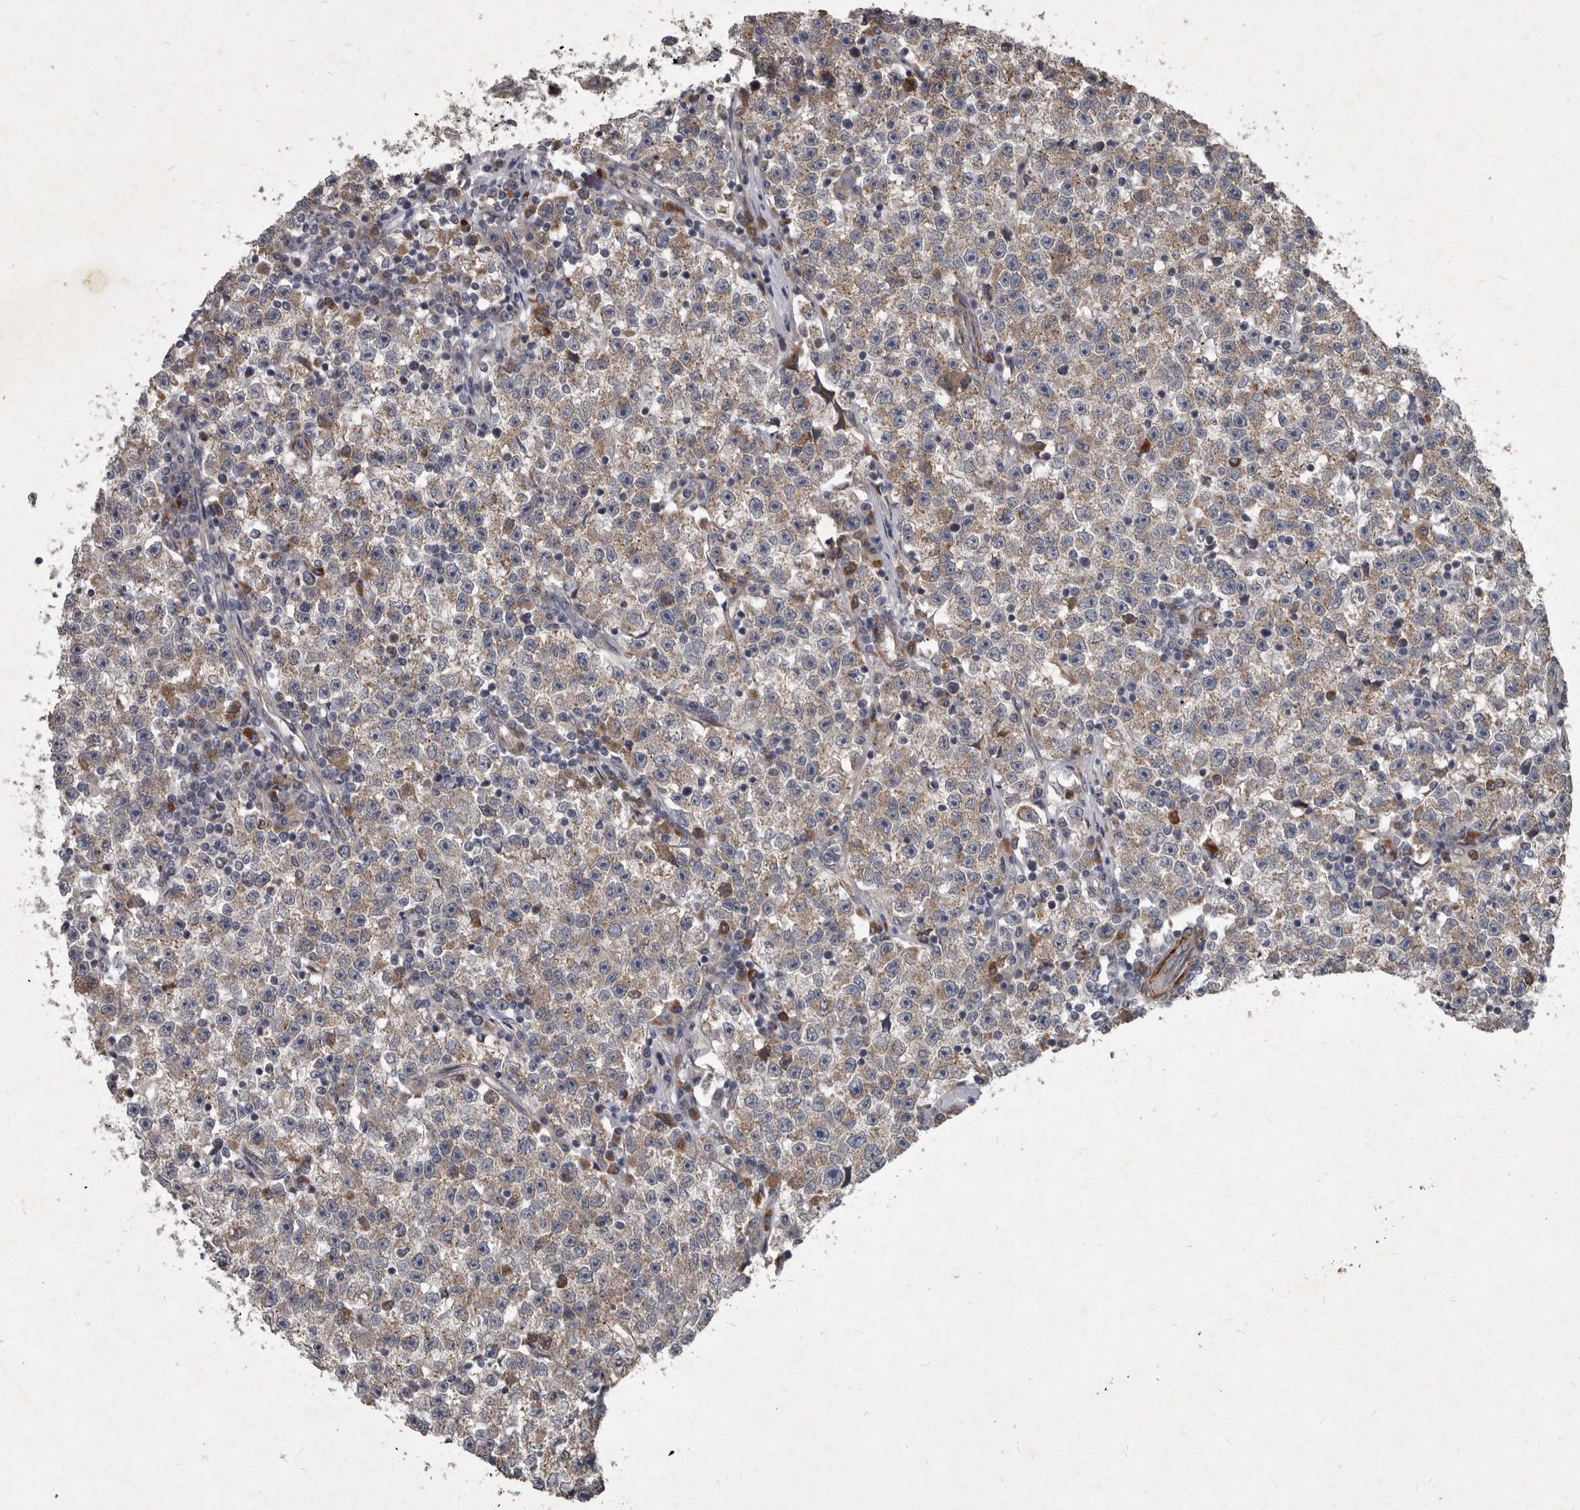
{"staining": {"intensity": "weak", "quantity": ">75%", "location": "cytoplasmic/membranous"}, "tissue": "testis cancer", "cell_type": "Tumor cells", "image_type": "cancer", "snomed": [{"axis": "morphology", "description": "Seminoma, NOS"}, {"axis": "topography", "description": "Testis"}], "caption": "High-magnification brightfield microscopy of testis cancer stained with DAB (brown) and counterstained with hematoxylin (blue). tumor cells exhibit weak cytoplasmic/membranous staining is identified in approximately>75% of cells.", "gene": "MRPS15", "patient": {"sex": "male", "age": 22}}